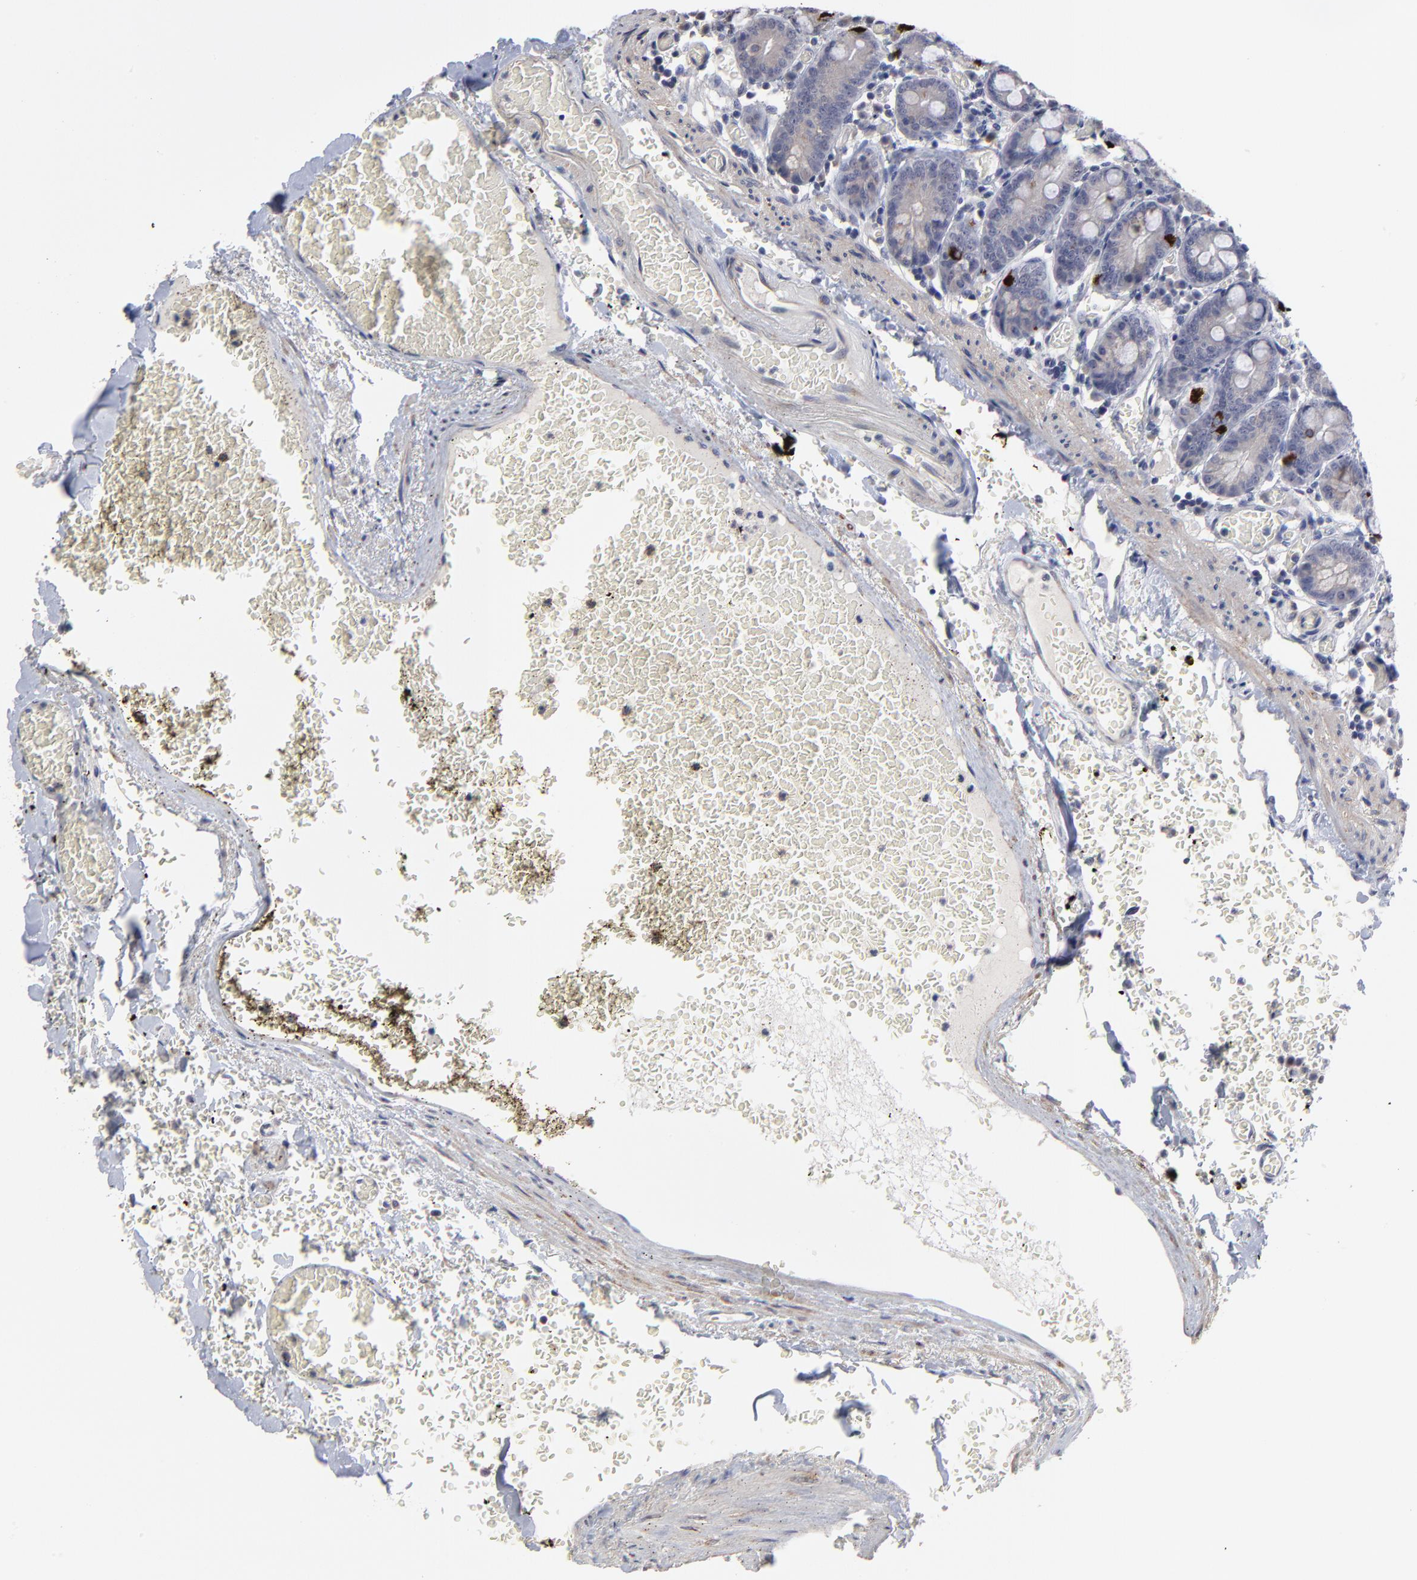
{"staining": {"intensity": "weak", "quantity": "<25%", "location": "cytoplasmic/membranous"}, "tissue": "small intestine", "cell_type": "Glandular cells", "image_type": "normal", "snomed": [{"axis": "morphology", "description": "Normal tissue, NOS"}, {"axis": "topography", "description": "Small intestine"}], "caption": "The IHC photomicrograph has no significant staining in glandular cells of small intestine.", "gene": "MAGEA10", "patient": {"sex": "male", "age": 71}}